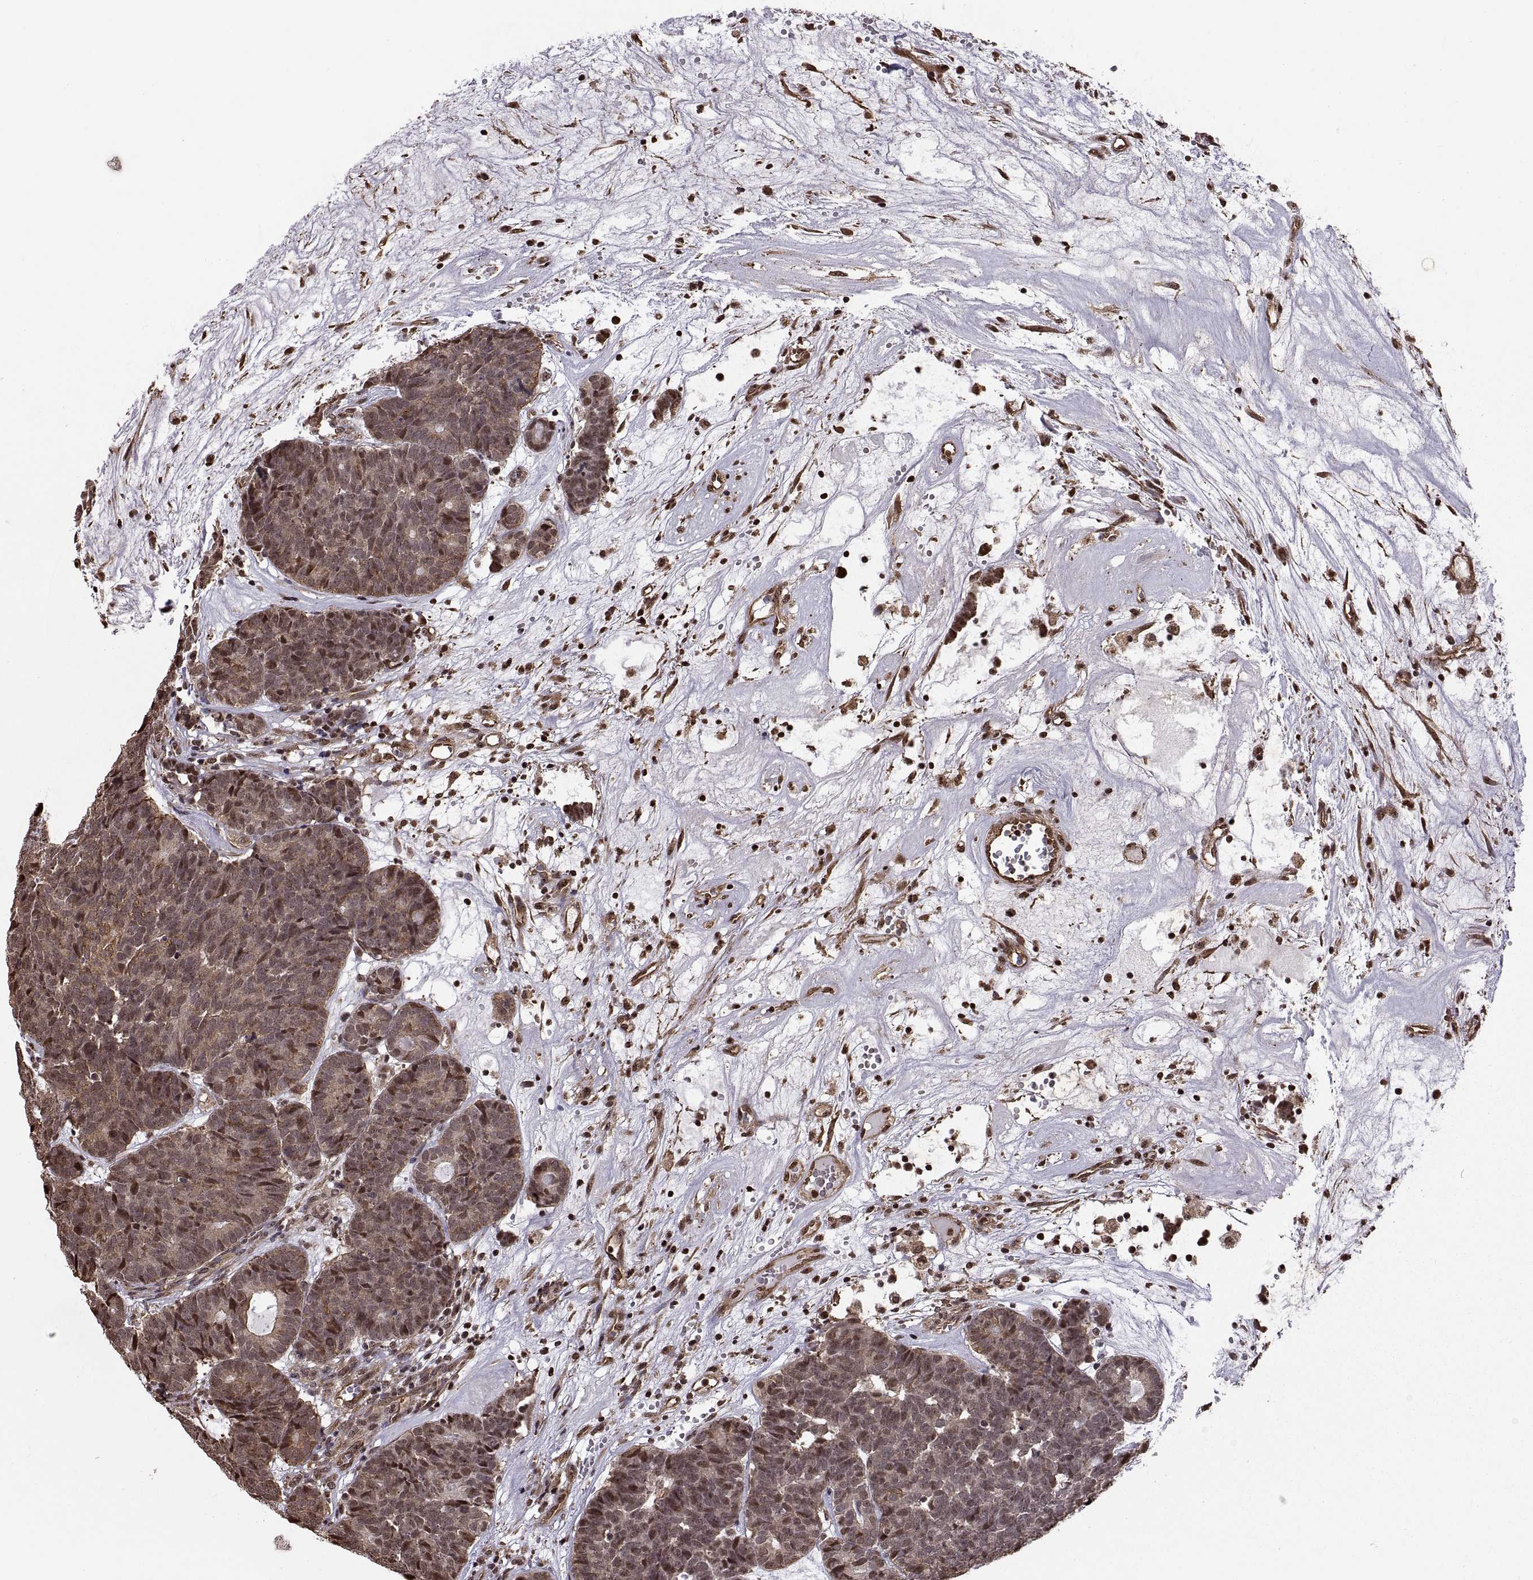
{"staining": {"intensity": "moderate", "quantity": ">75%", "location": "cytoplasmic/membranous,nuclear"}, "tissue": "head and neck cancer", "cell_type": "Tumor cells", "image_type": "cancer", "snomed": [{"axis": "morphology", "description": "Adenocarcinoma, NOS"}, {"axis": "topography", "description": "Head-Neck"}], "caption": "High-power microscopy captured an immunohistochemistry (IHC) image of head and neck cancer (adenocarcinoma), revealing moderate cytoplasmic/membranous and nuclear positivity in about >75% of tumor cells.", "gene": "ARRB1", "patient": {"sex": "female", "age": 81}}